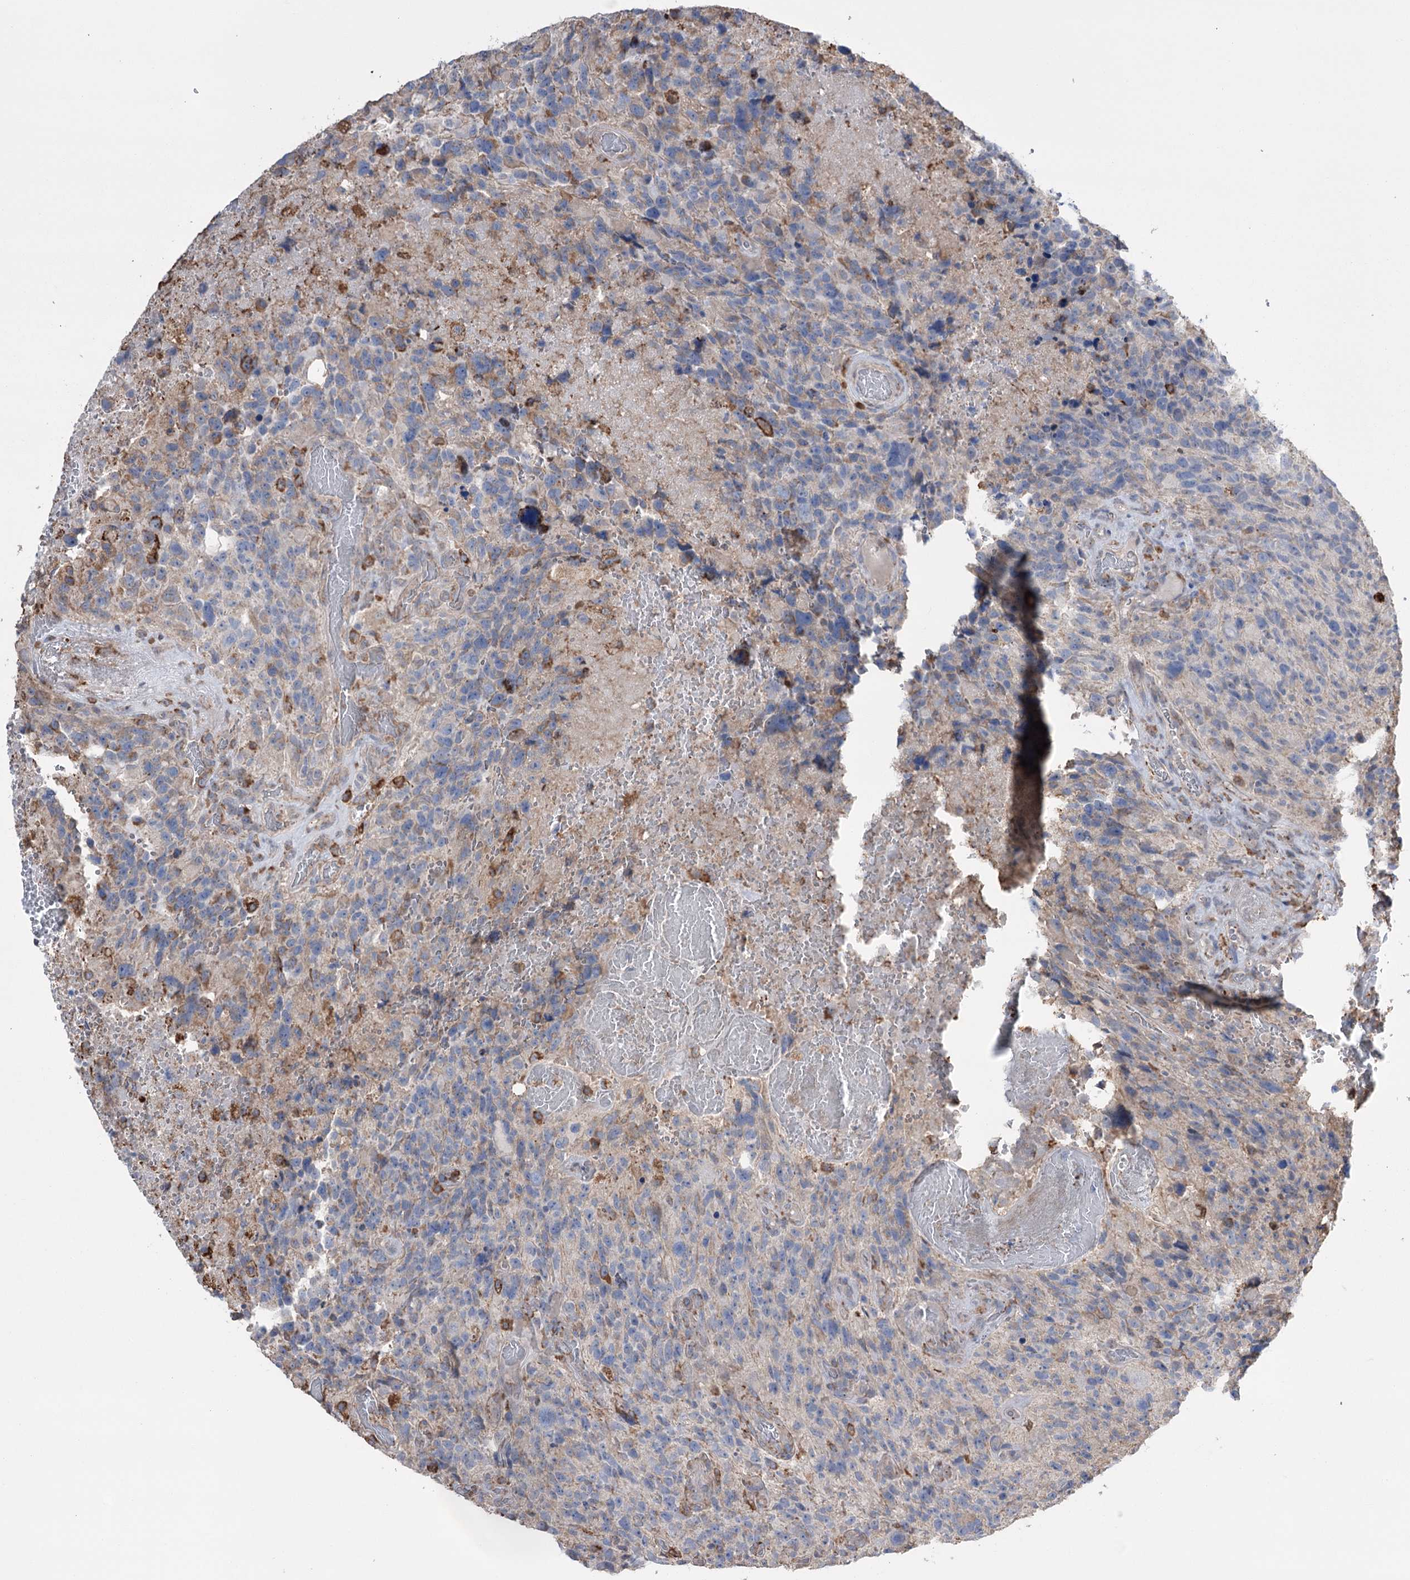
{"staining": {"intensity": "moderate", "quantity": "<25%", "location": "cytoplasmic/membranous"}, "tissue": "glioma", "cell_type": "Tumor cells", "image_type": "cancer", "snomed": [{"axis": "morphology", "description": "Glioma, malignant, High grade"}, {"axis": "topography", "description": "Brain"}], "caption": "This micrograph shows IHC staining of glioma, with low moderate cytoplasmic/membranous positivity in about <25% of tumor cells.", "gene": "TRIM71", "patient": {"sex": "male", "age": 69}}